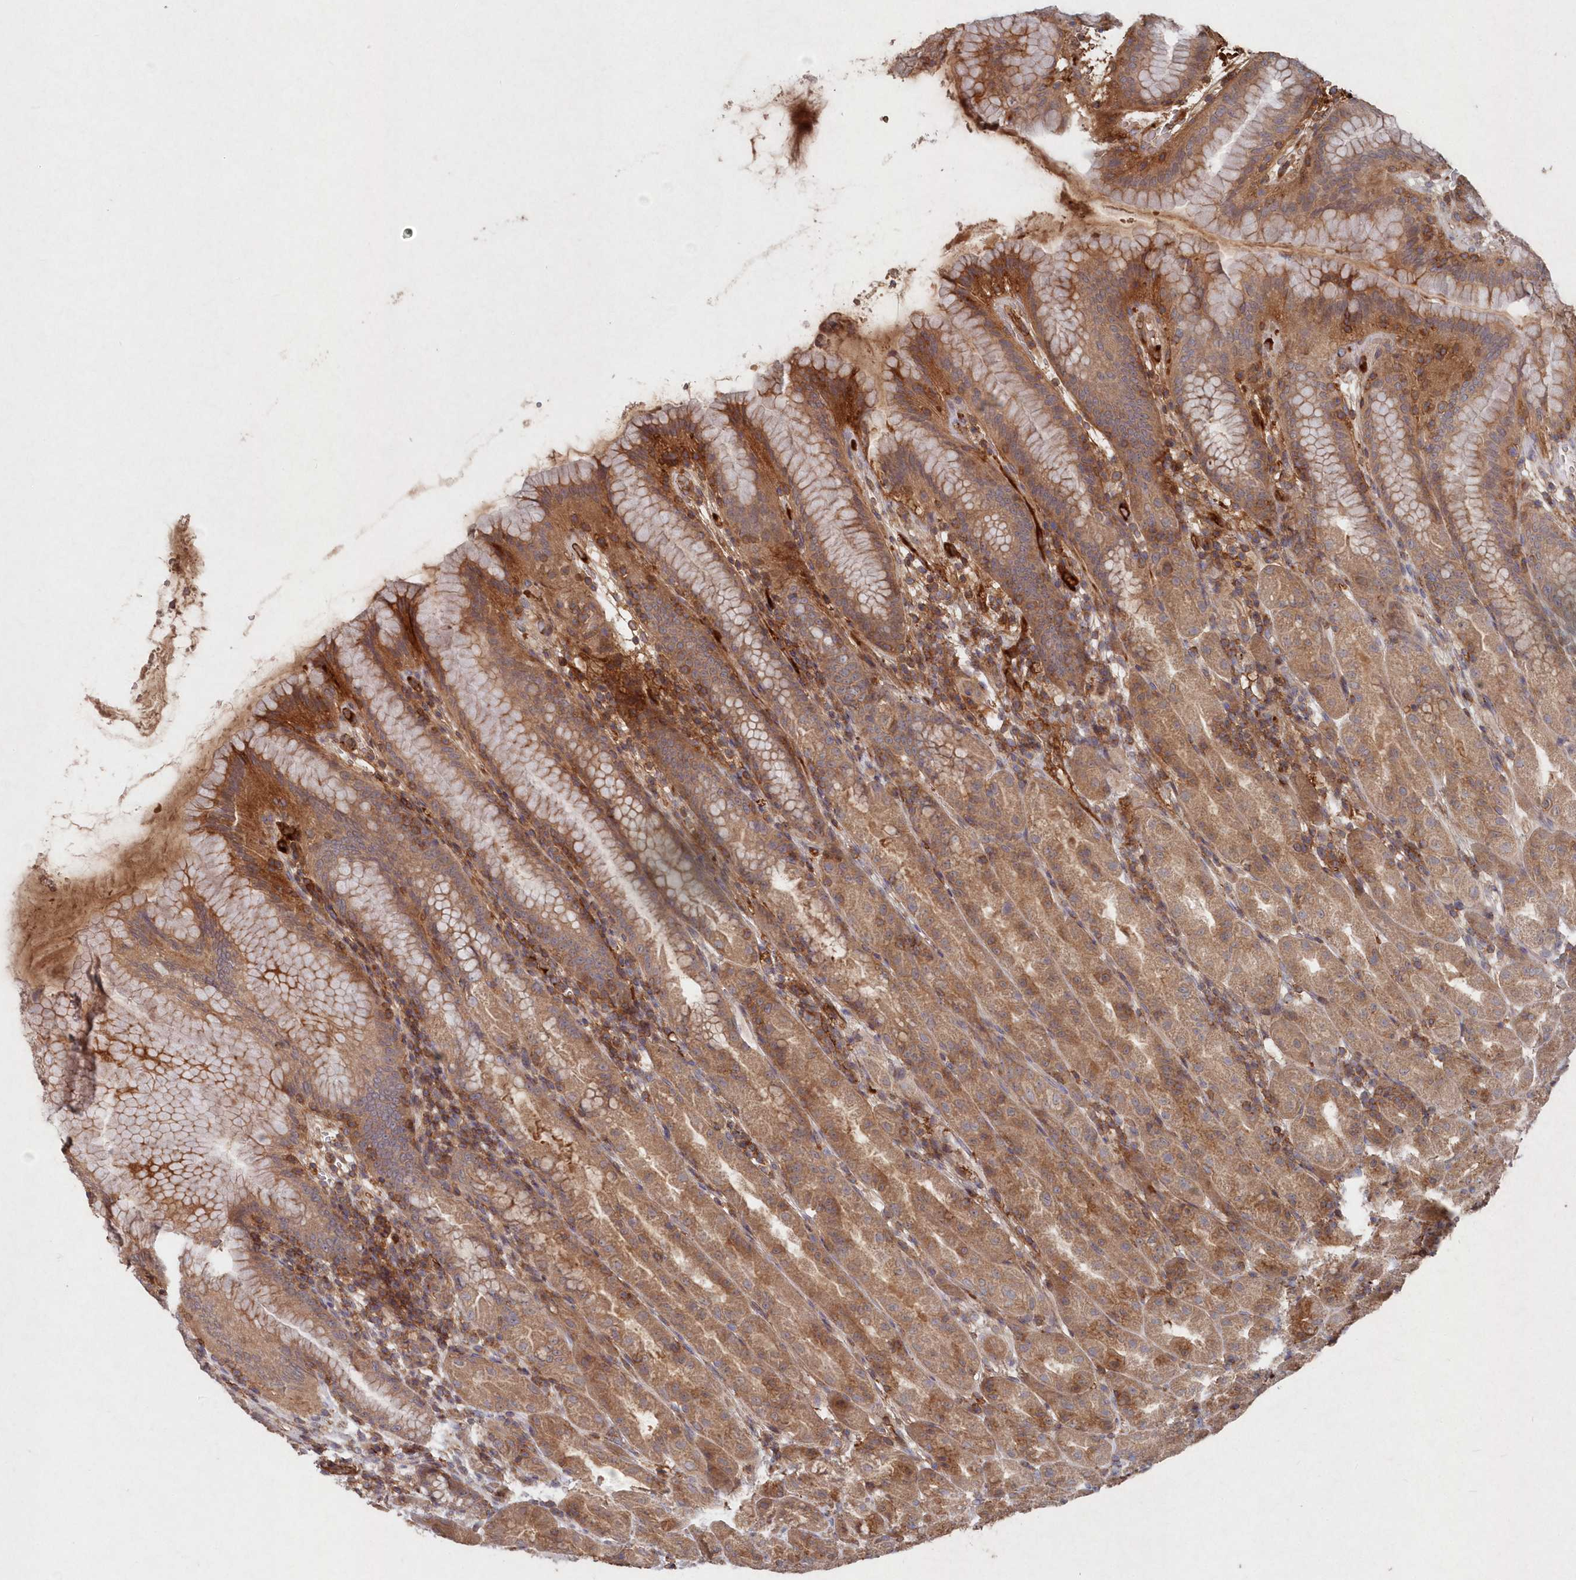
{"staining": {"intensity": "moderate", "quantity": "25%-75%", "location": "cytoplasmic/membranous"}, "tissue": "stomach", "cell_type": "Glandular cells", "image_type": "normal", "snomed": [{"axis": "morphology", "description": "Normal tissue, NOS"}, {"axis": "topography", "description": "Stomach"}], "caption": "The immunohistochemical stain highlights moderate cytoplasmic/membranous positivity in glandular cells of normal stomach. (DAB IHC with brightfield microscopy, high magnification).", "gene": "ABHD14B", "patient": {"sex": "female", "age": 79}}